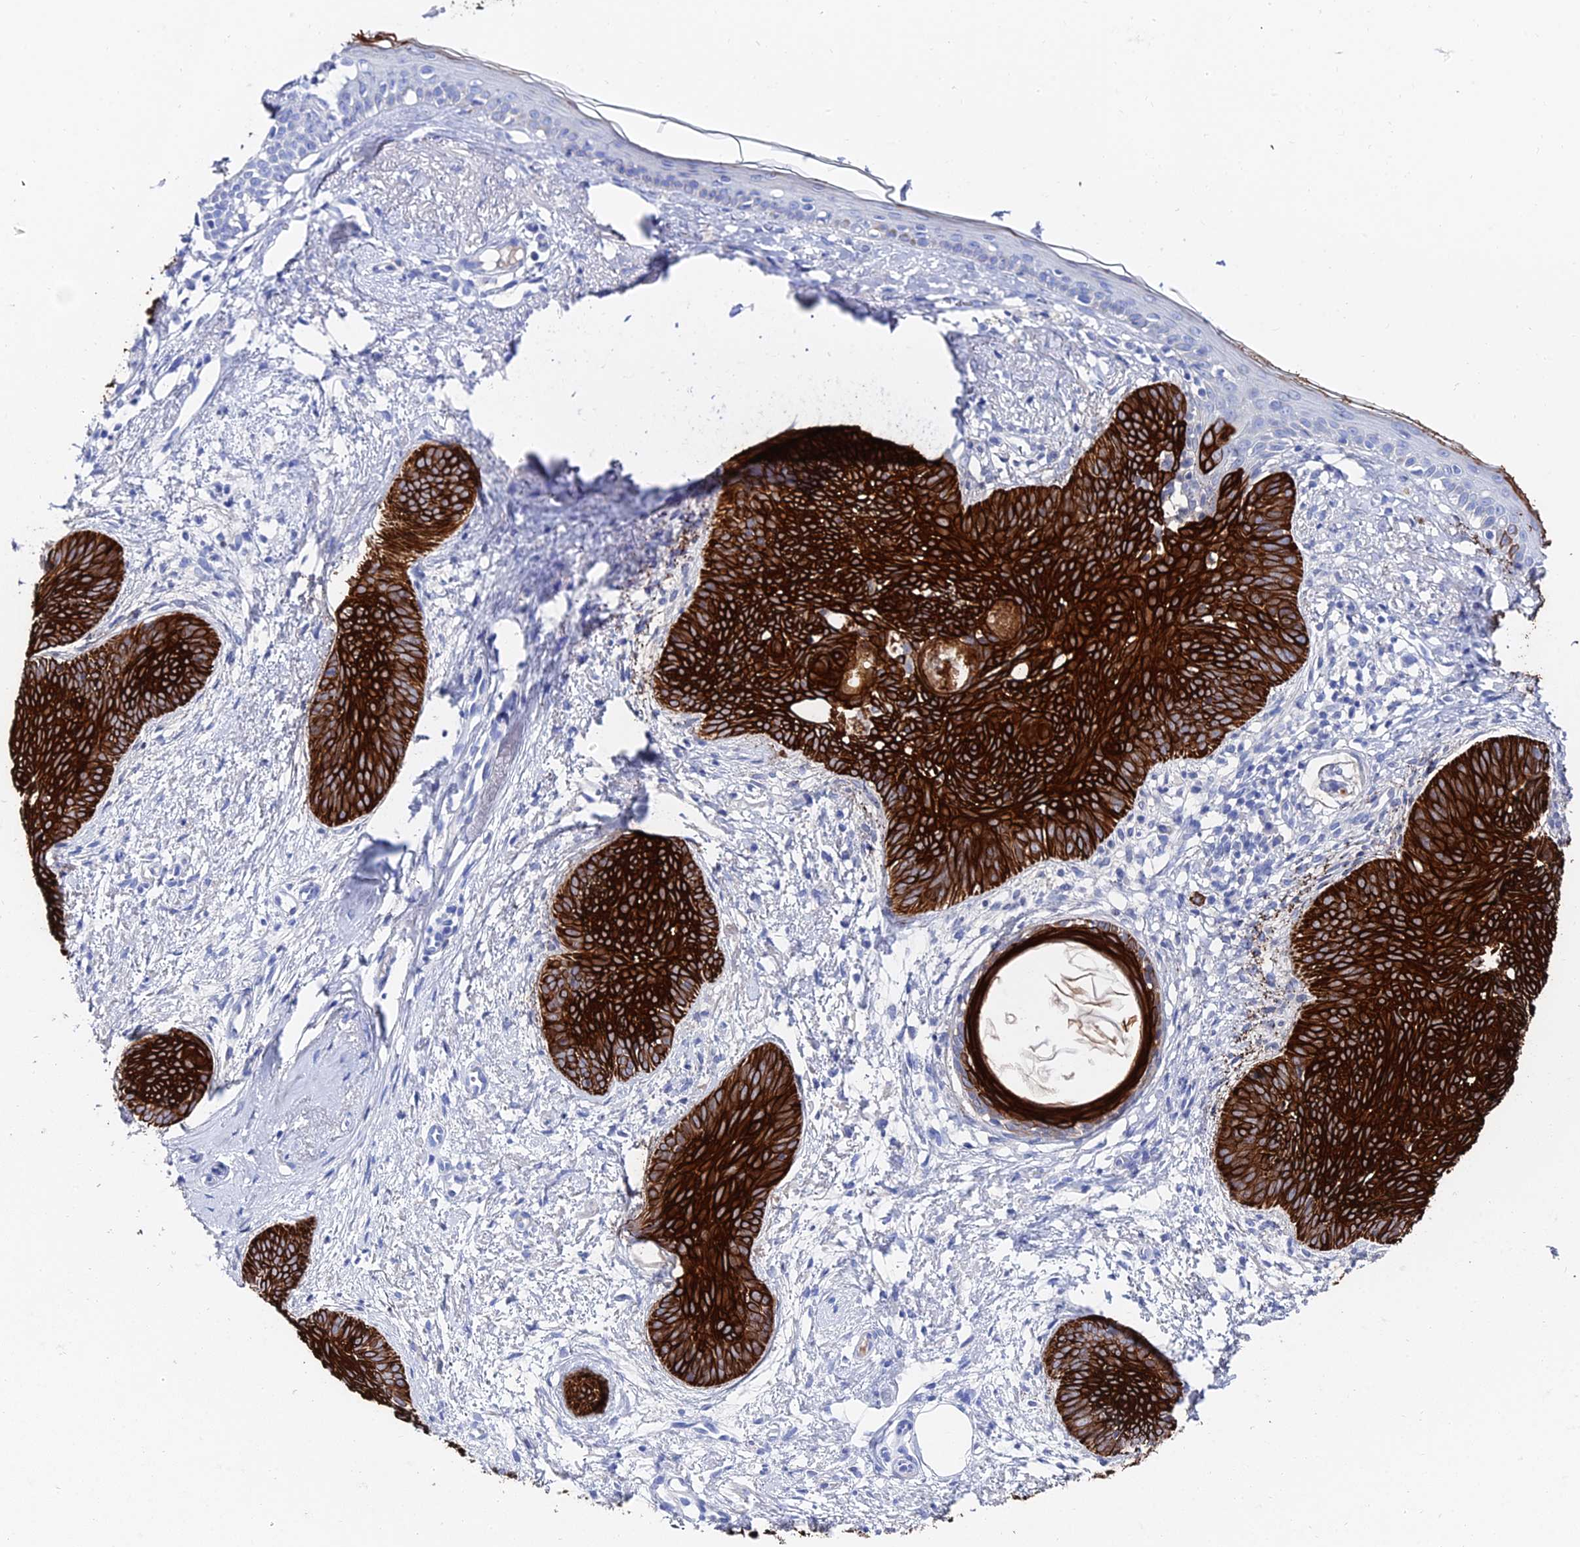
{"staining": {"intensity": "strong", "quantity": ">75%", "location": "cytoplasmic/membranous"}, "tissue": "skin cancer", "cell_type": "Tumor cells", "image_type": "cancer", "snomed": [{"axis": "morphology", "description": "Basal cell carcinoma"}, {"axis": "topography", "description": "Skin"}], "caption": "Skin basal cell carcinoma stained for a protein displays strong cytoplasmic/membranous positivity in tumor cells.", "gene": "KRT17", "patient": {"sex": "female", "age": 81}}